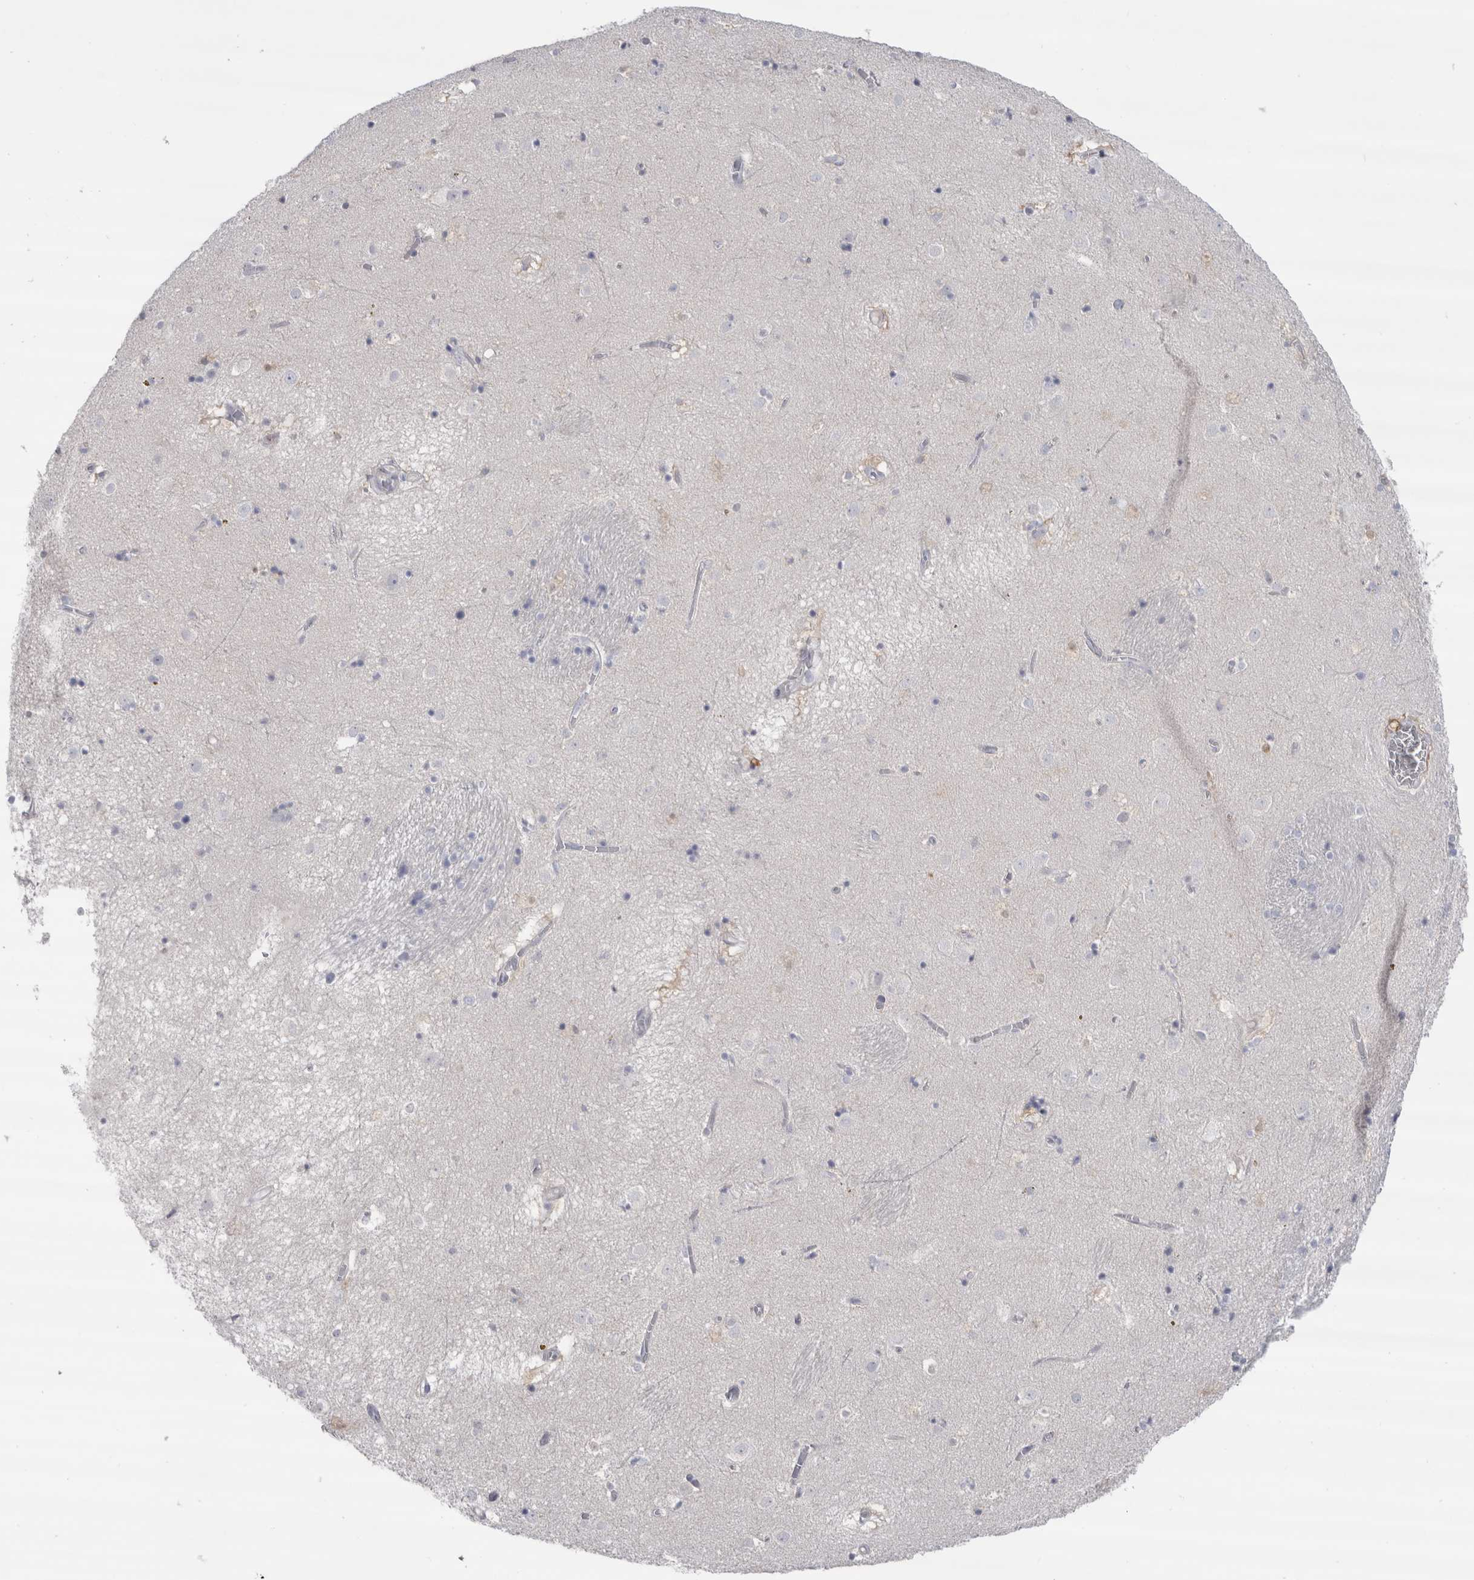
{"staining": {"intensity": "negative", "quantity": "none", "location": "none"}, "tissue": "caudate", "cell_type": "Glial cells", "image_type": "normal", "snomed": [{"axis": "morphology", "description": "Normal tissue, NOS"}, {"axis": "topography", "description": "Lateral ventricle wall"}], "caption": "This is a micrograph of IHC staining of unremarkable caudate, which shows no staining in glial cells. (DAB (3,3'-diaminobenzidine) immunohistochemistry, high magnification).", "gene": "CDH17", "patient": {"sex": "male", "age": 70}}